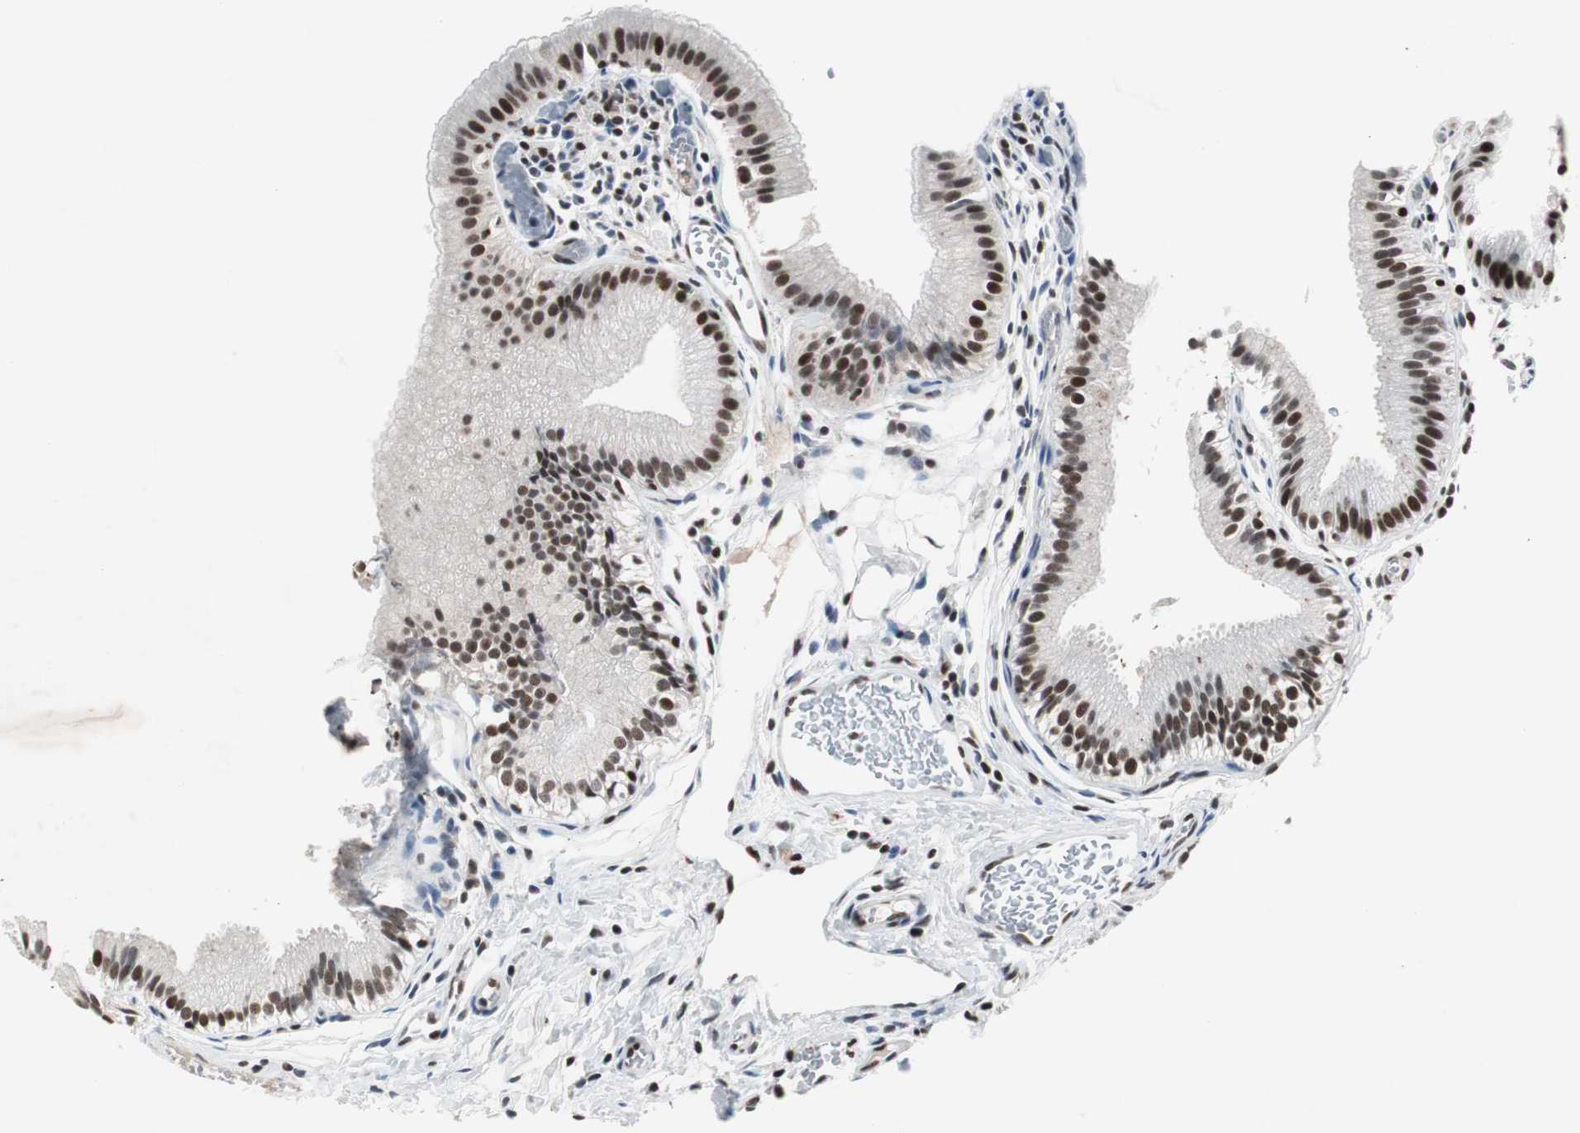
{"staining": {"intensity": "strong", "quantity": ">75%", "location": "nuclear"}, "tissue": "gallbladder", "cell_type": "Glandular cells", "image_type": "normal", "snomed": [{"axis": "morphology", "description": "Normal tissue, NOS"}, {"axis": "topography", "description": "Gallbladder"}], "caption": "Immunohistochemistry staining of benign gallbladder, which demonstrates high levels of strong nuclear staining in about >75% of glandular cells indicating strong nuclear protein staining. The staining was performed using DAB (brown) for protein detection and nuclei were counterstained in hematoxylin (blue).", "gene": "RAD9A", "patient": {"sex": "female", "age": 26}}